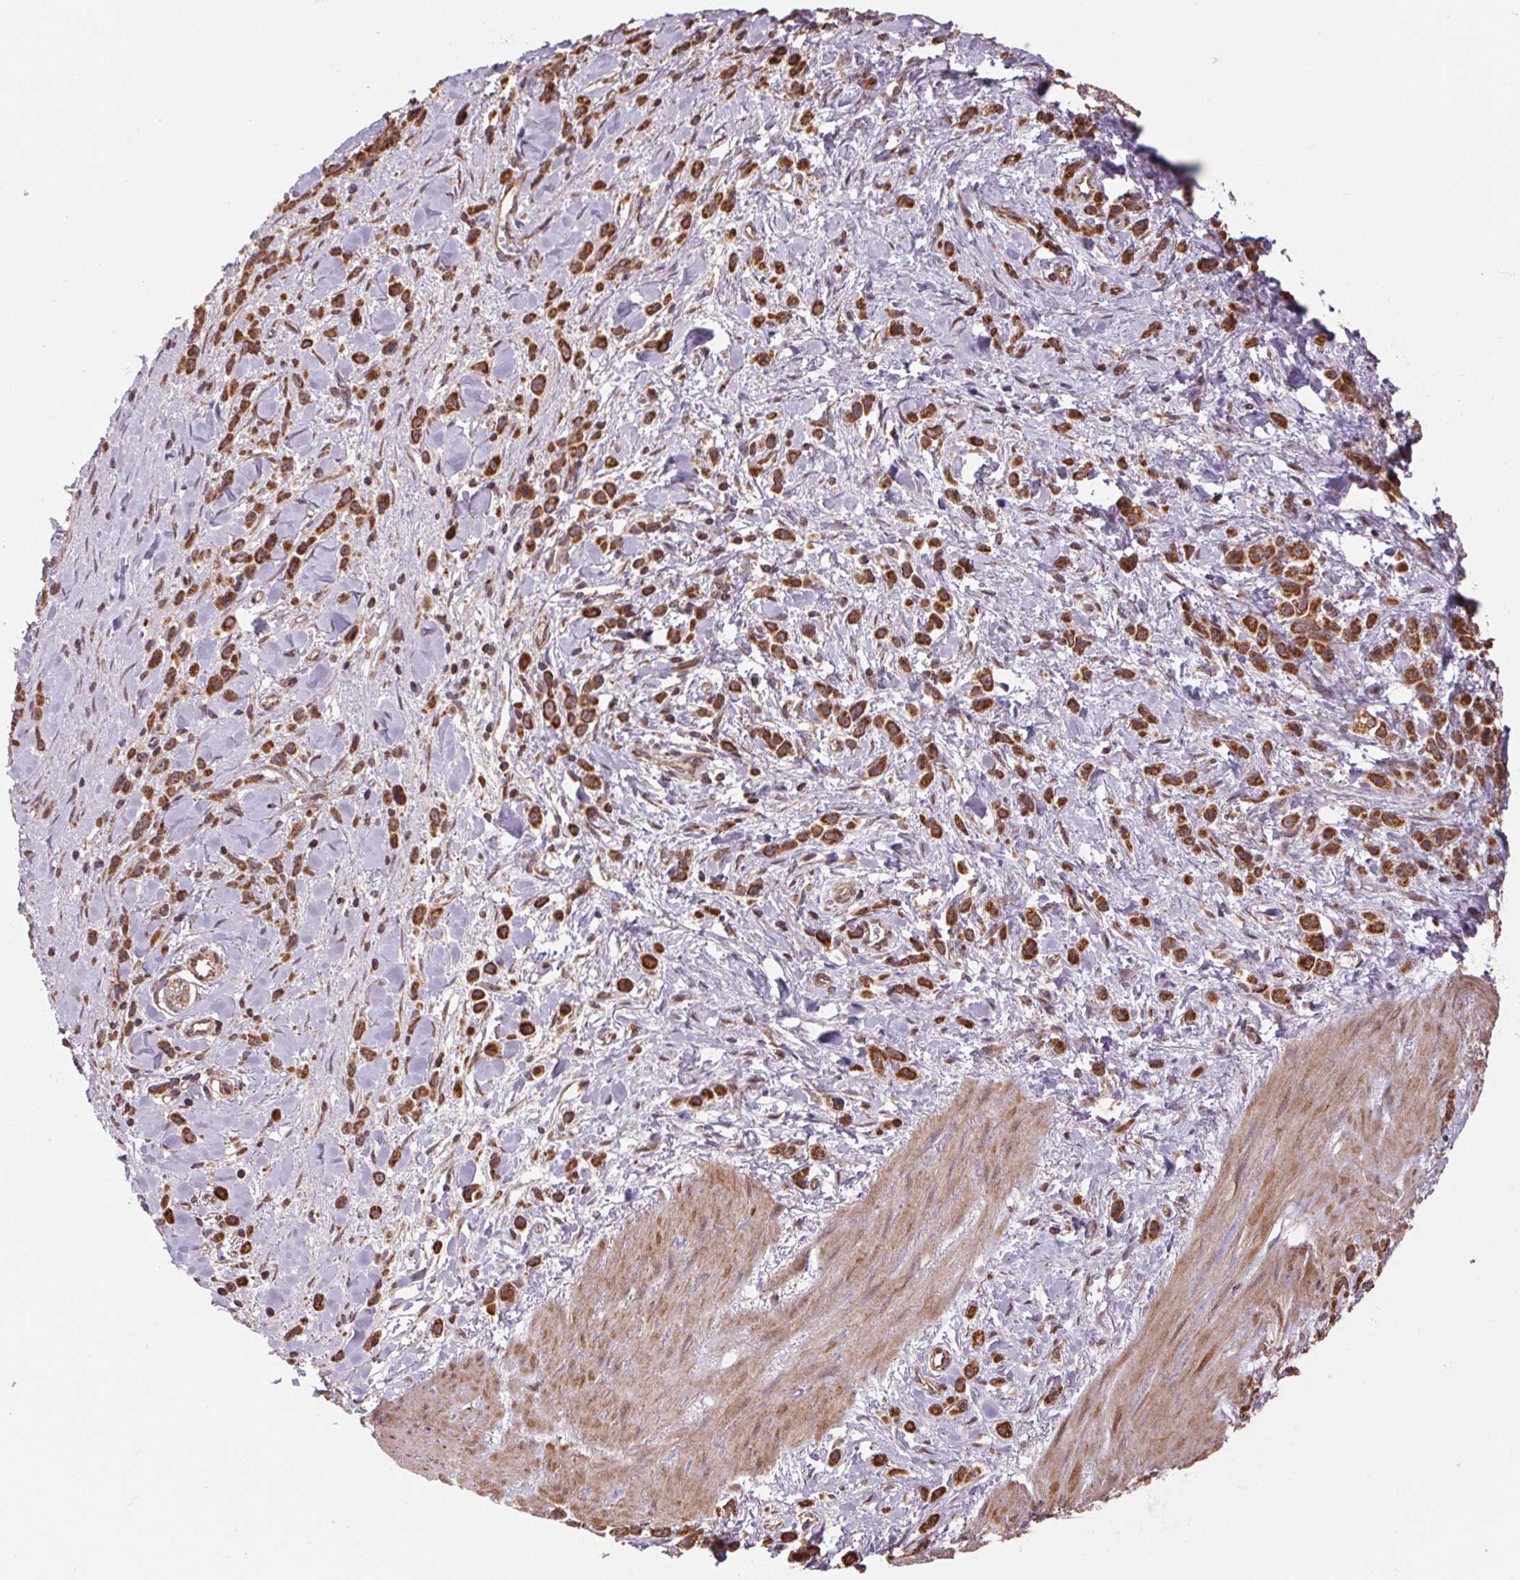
{"staining": {"intensity": "strong", "quantity": ">75%", "location": "cytoplasmic/membranous"}, "tissue": "stomach cancer", "cell_type": "Tumor cells", "image_type": "cancer", "snomed": [{"axis": "morphology", "description": "Adenocarcinoma, NOS"}, {"axis": "topography", "description": "Stomach"}], "caption": "Strong cytoplasmic/membranous protein expression is appreciated in approximately >75% of tumor cells in stomach cancer.", "gene": "PDHA1", "patient": {"sex": "male", "age": 47}}